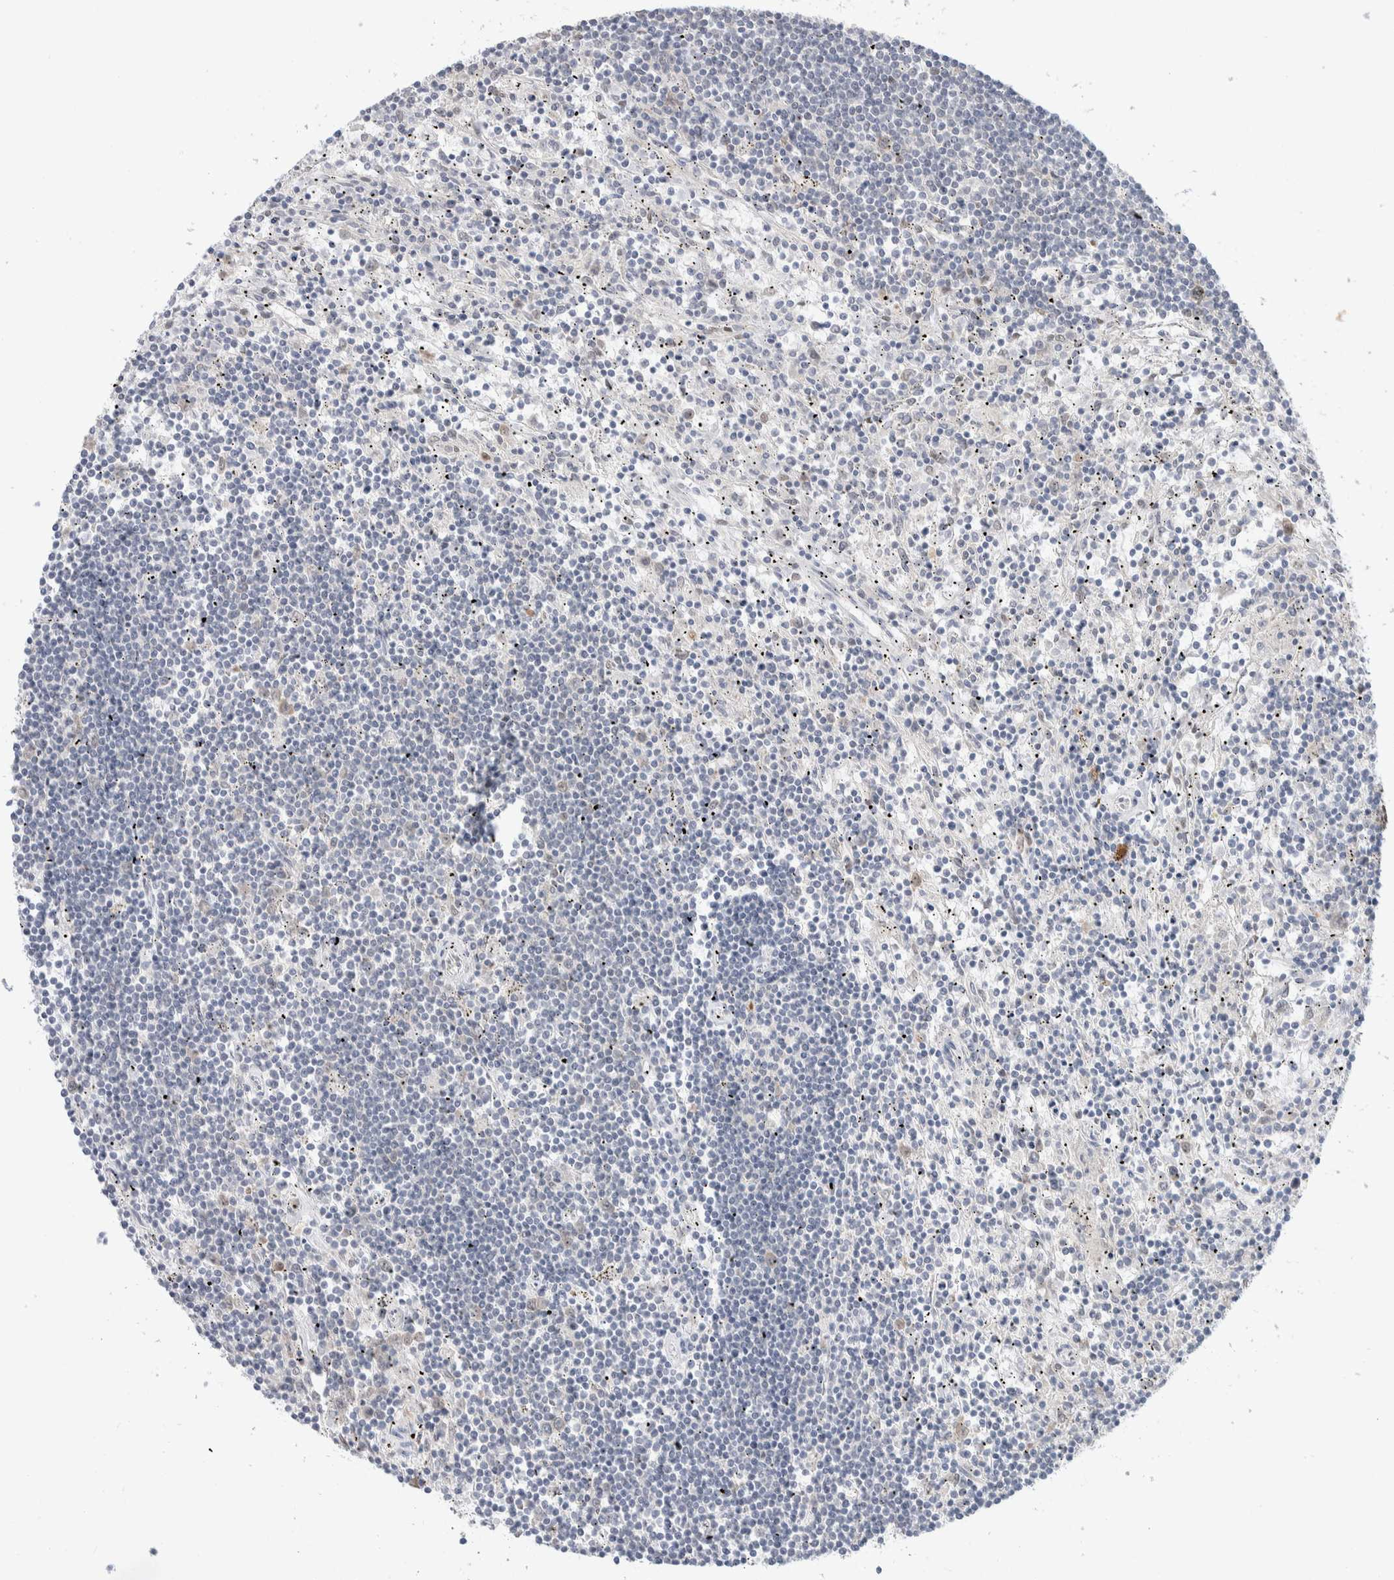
{"staining": {"intensity": "negative", "quantity": "none", "location": "none"}, "tissue": "lymphoma", "cell_type": "Tumor cells", "image_type": "cancer", "snomed": [{"axis": "morphology", "description": "Malignant lymphoma, non-Hodgkin's type, Low grade"}, {"axis": "topography", "description": "Spleen"}], "caption": "Lymphoma was stained to show a protein in brown. There is no significant positivity in tumor cells. (DAB IHC visualized using brightfield microscopy, high magnification).", "gene": "PRMT1", "patient": {"sex": "male", "age": 76}}